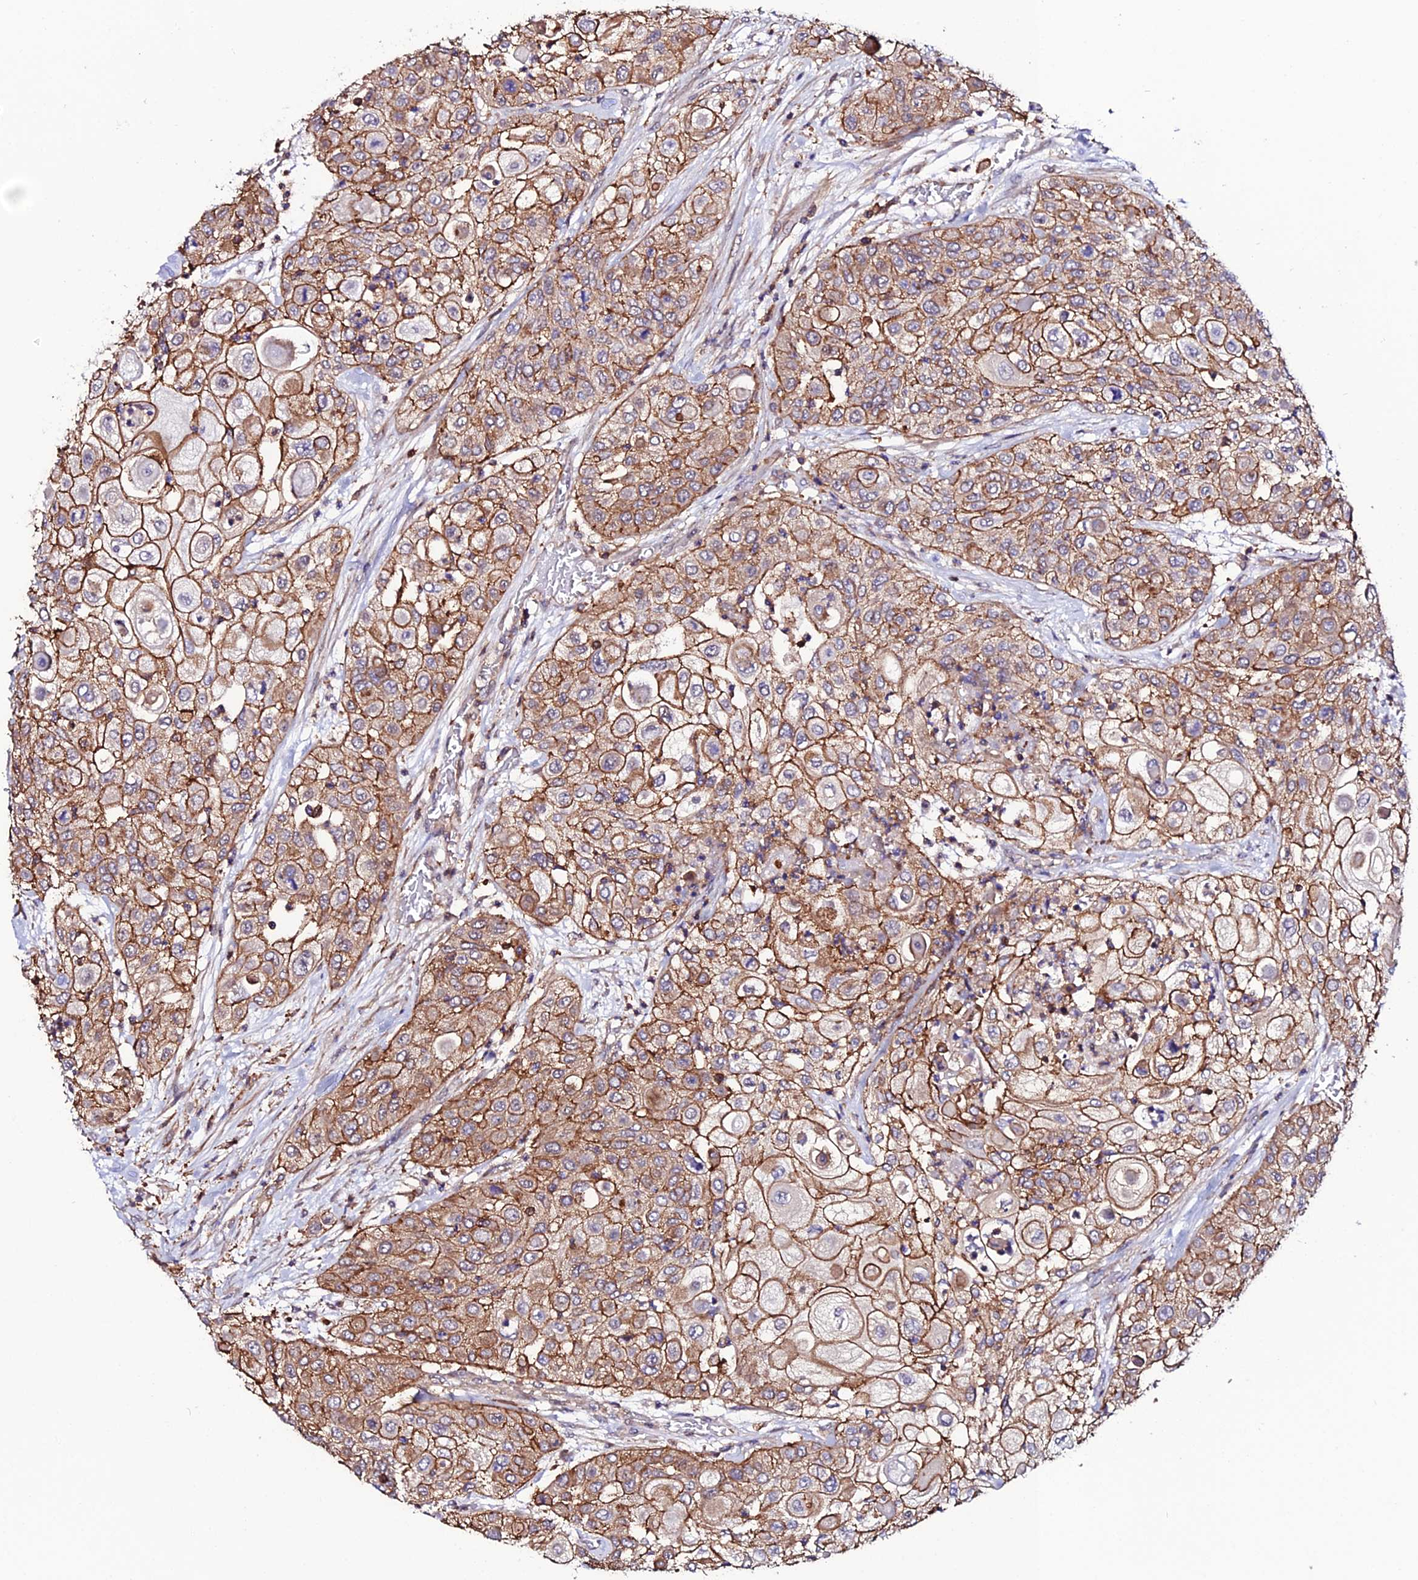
{"staining": {"intensity": "moderate", "quantity": ">75%", "location": "cytoplasmic/membranous"}, "tissue": "urothelial cancer", "cell_type": "Tumor cells", "image_type": "cancer", "snomed": [{"axis": "morphology", "description": "Urothelial carcinoma, High grade"}, {"axis": "topography", "description": "Urinary bladder"}], "caption": "Urothelial carcinoma (high-grade) stained with immunohistochemistry reveals moderate cytoplasmic/membranous positivity in approximately >75% of tumor cells.", "gene": "USP17L15", "patient": {"sex": "female", "age": 79}}